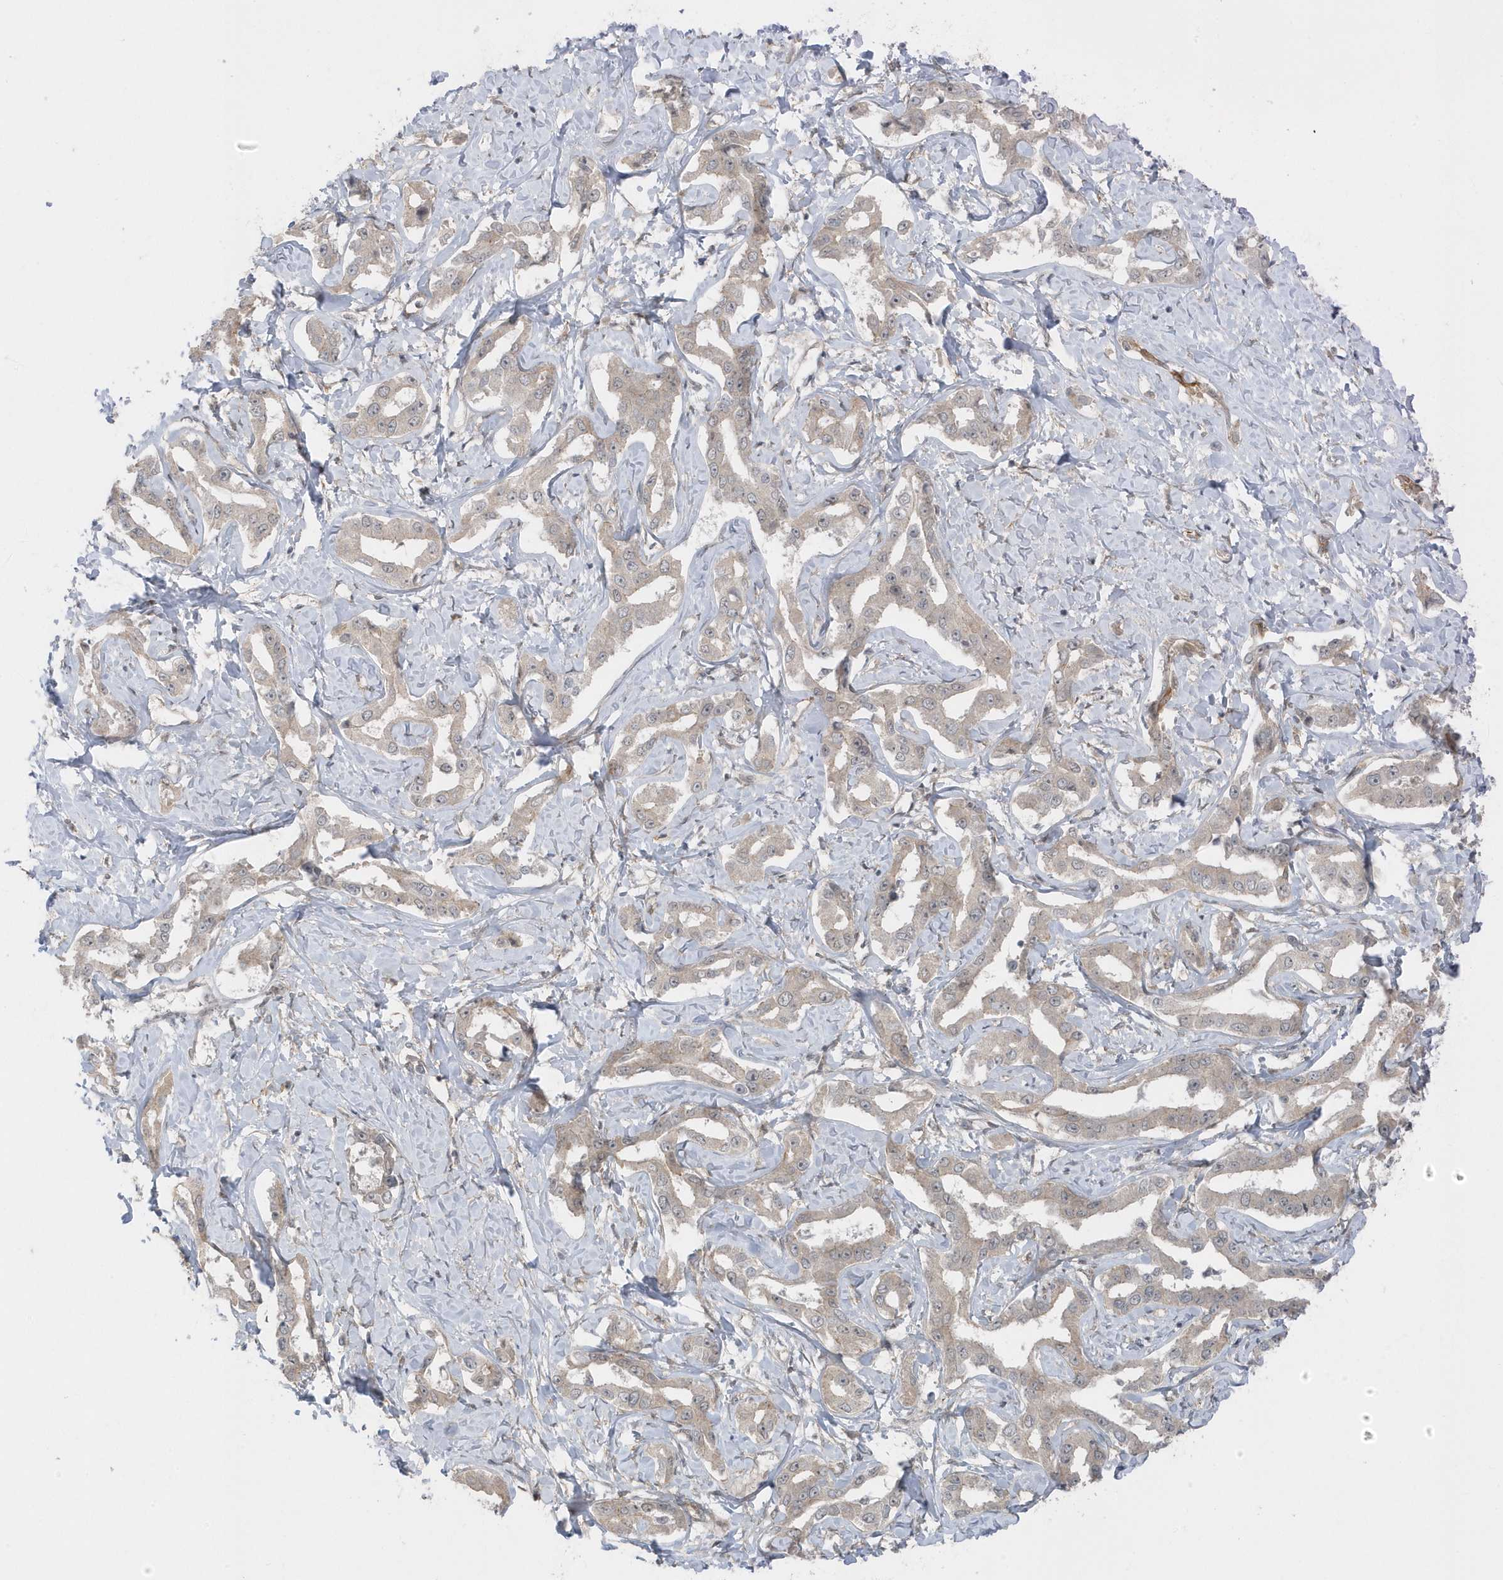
{"staining": {"intensity": "weak", "quantity": "25%-75%", "location": "cytoplasmic/membranous"}, "tissue": "liver cancer", "cell_type": "Tumor cells", "image_type": "cancer", "snomed": [{"axis": "morphology", "description": "Cholangiocarcinoma"}, {"axis": "topography", "description": "Liver"}], "caption": "Immunohistochemistry histopathology image of neoplastic tissue: liver cholangiocarcinoma stained using IHC reveals low levels of weak protein expression localized specifically in the cytoplasmic/membranous of tumor cells, appearing as a cytoplasmic/membranous brown color.", "gene": "PARD3B", "patient": {"sex": "male", "age": 59}}